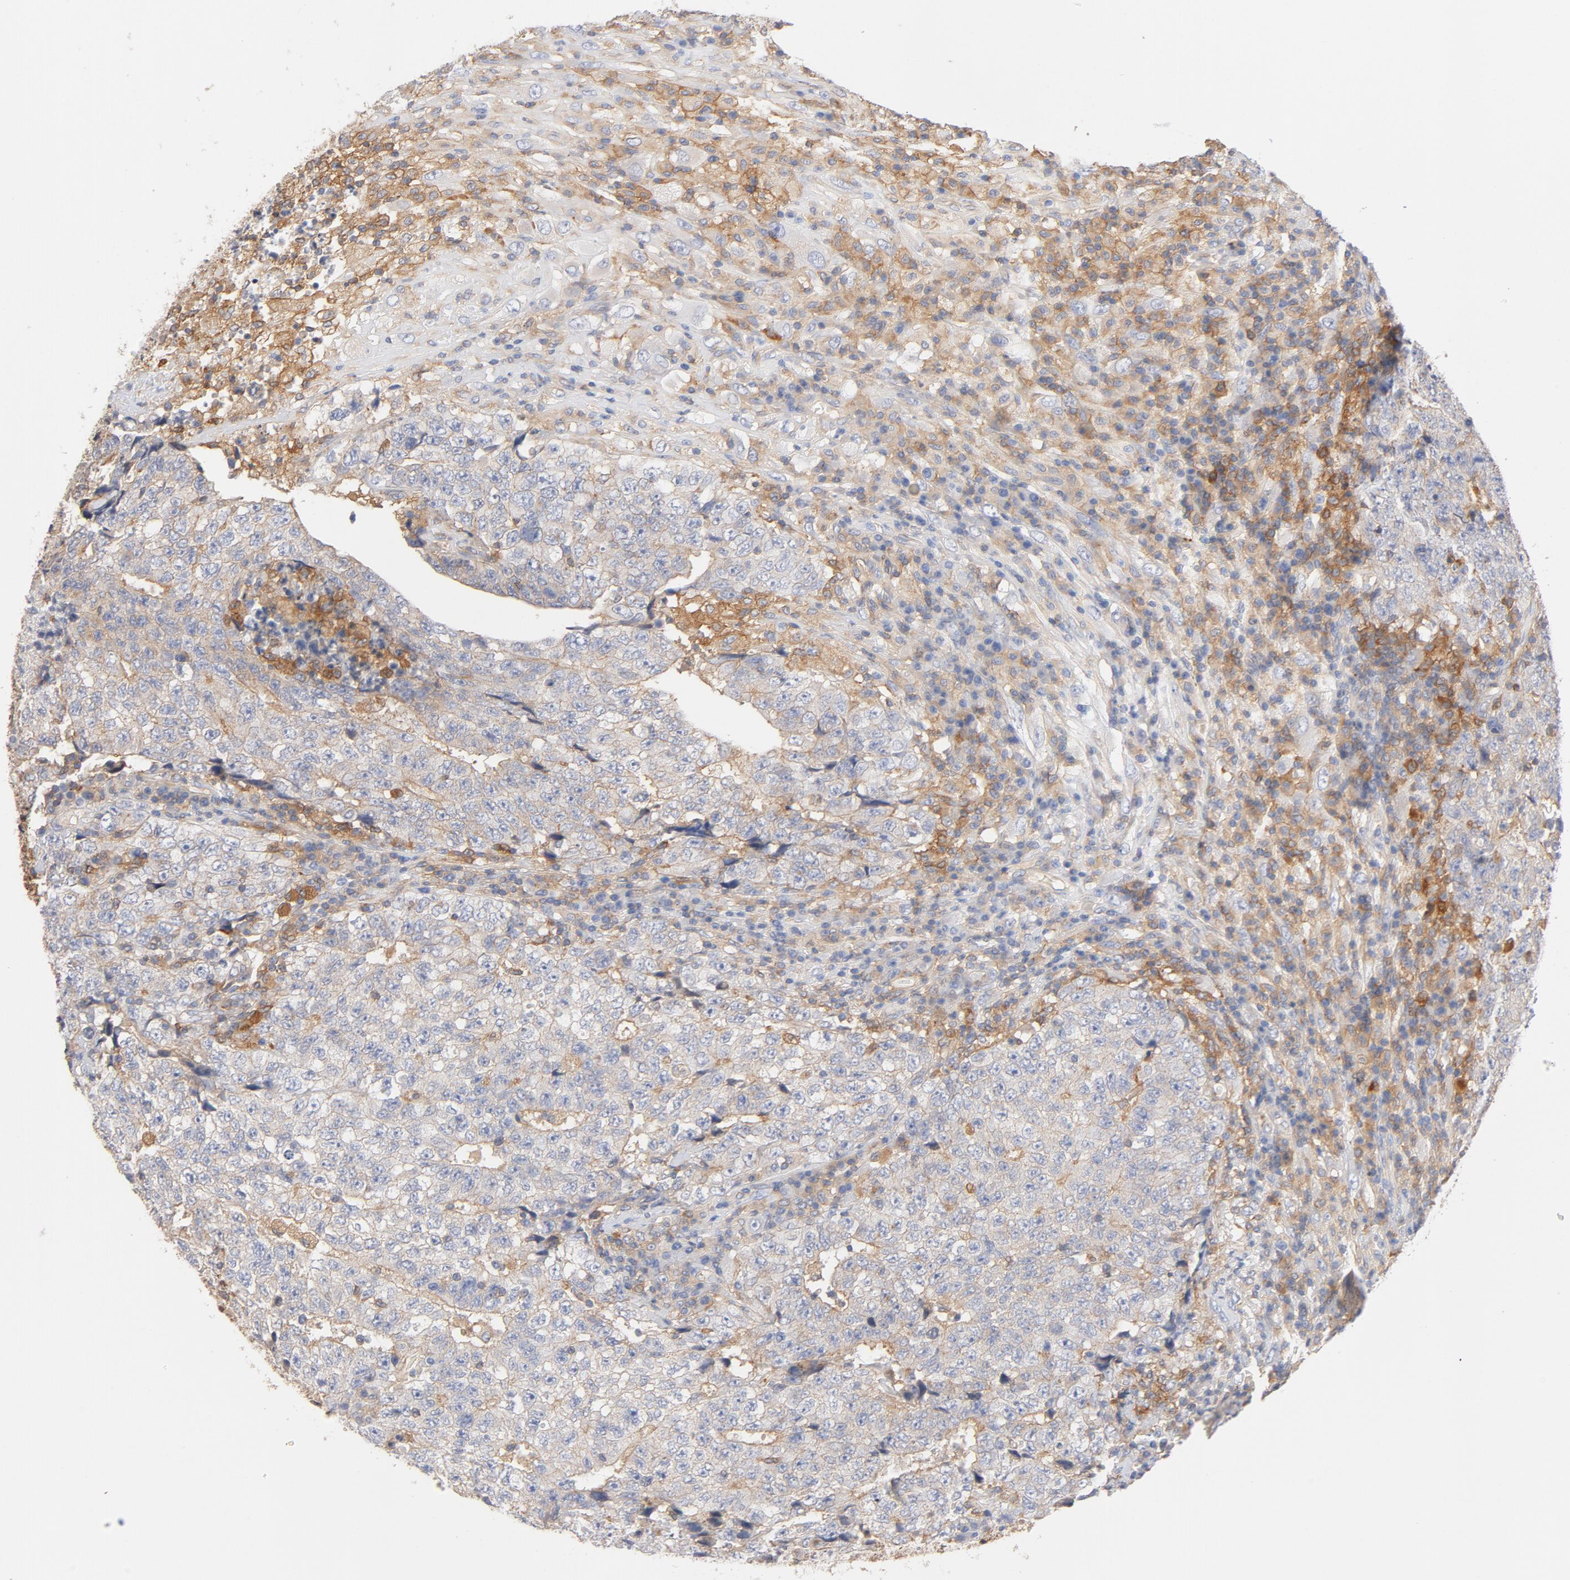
{"staining": {"intensity": "weak", "quantity": "25%-75%", "location": "cytoplasmic/membranous"}, "tissue": "testis cancer", "cell_type": "Tumor cells", "image_type": "cancer", "snomed": [{"axis": "morphology", "description": "Necrosis, NOS"}, {"axis": "morphology", "description": "Carcinoma, Embryonal, NOS"}, {"axis": "topography", "description": "Testis"}], "caption": "A micrograph of human testis embryonal carcinoma stained for a protein reveals weak cytoplasmic/membranous brown staining in tumor cells. The staining was performed using DAB, with brown indicating positive protein expression. Nuclei are stained blue with hematoxylin.", "gene": "SRC", "patient": {"sex": "male", "age": 19}}